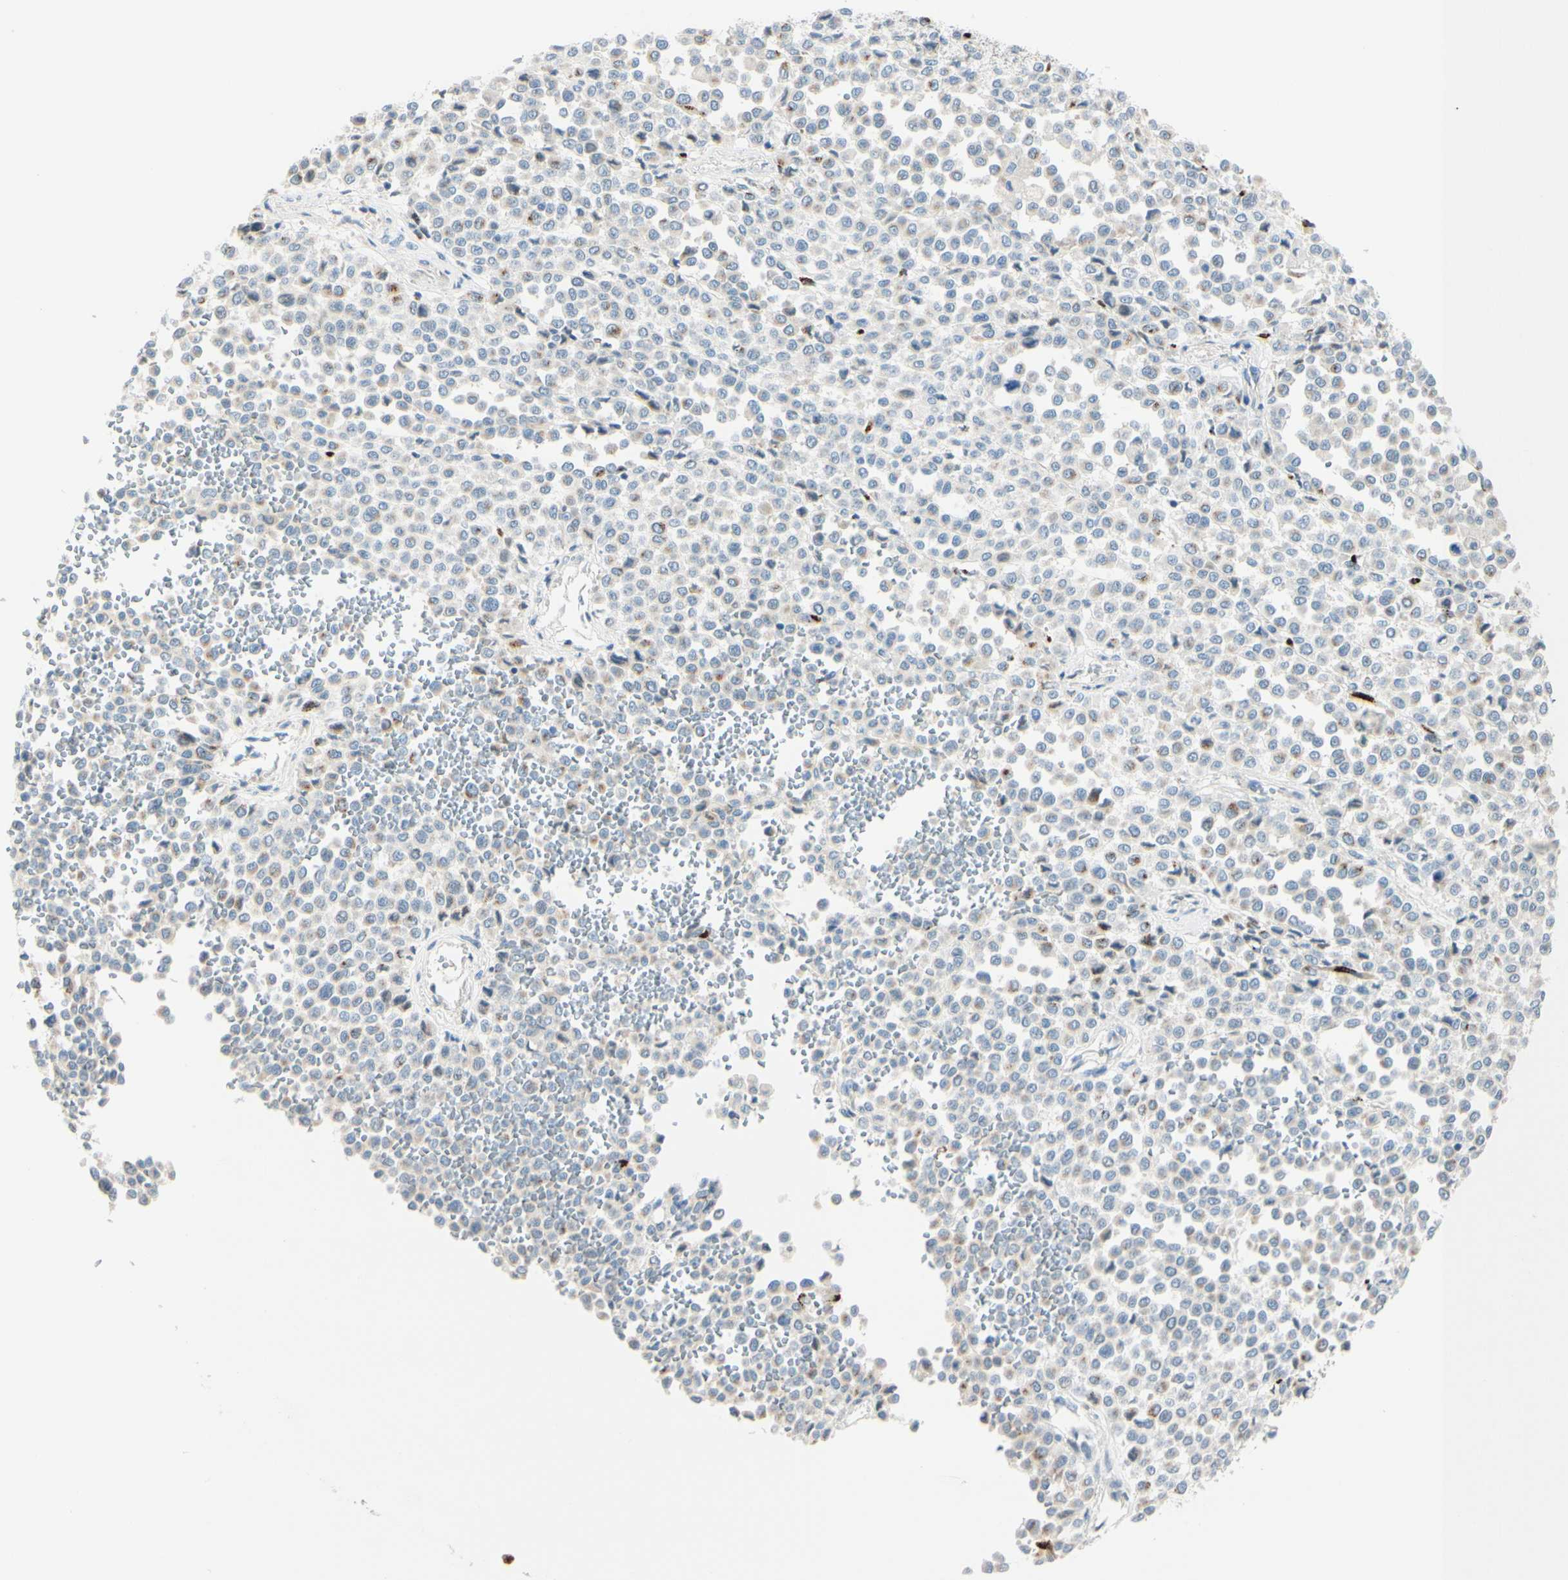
{"staining": {"intensity": "moderate", "quantity": "<25%", "location": "cytoplasmic/membranous"}, "tissue": "melanoma", "cell_type": "Tumor cells", "image_type": "cancer", "snomed": [{"axis": "morphology", "description": "Malignant melanoma, Metastatic site"}, {"axis": "topography", "description": "Pancreas"}], "caption": "There is low levels of moderate cytoplasmic/membranous staining in tumor cells of melanoma, as demonstrated by immunohistochemical staining (brown color).", "gene": "GALNT5", "patient": {"sex": "female", "age": 30}}